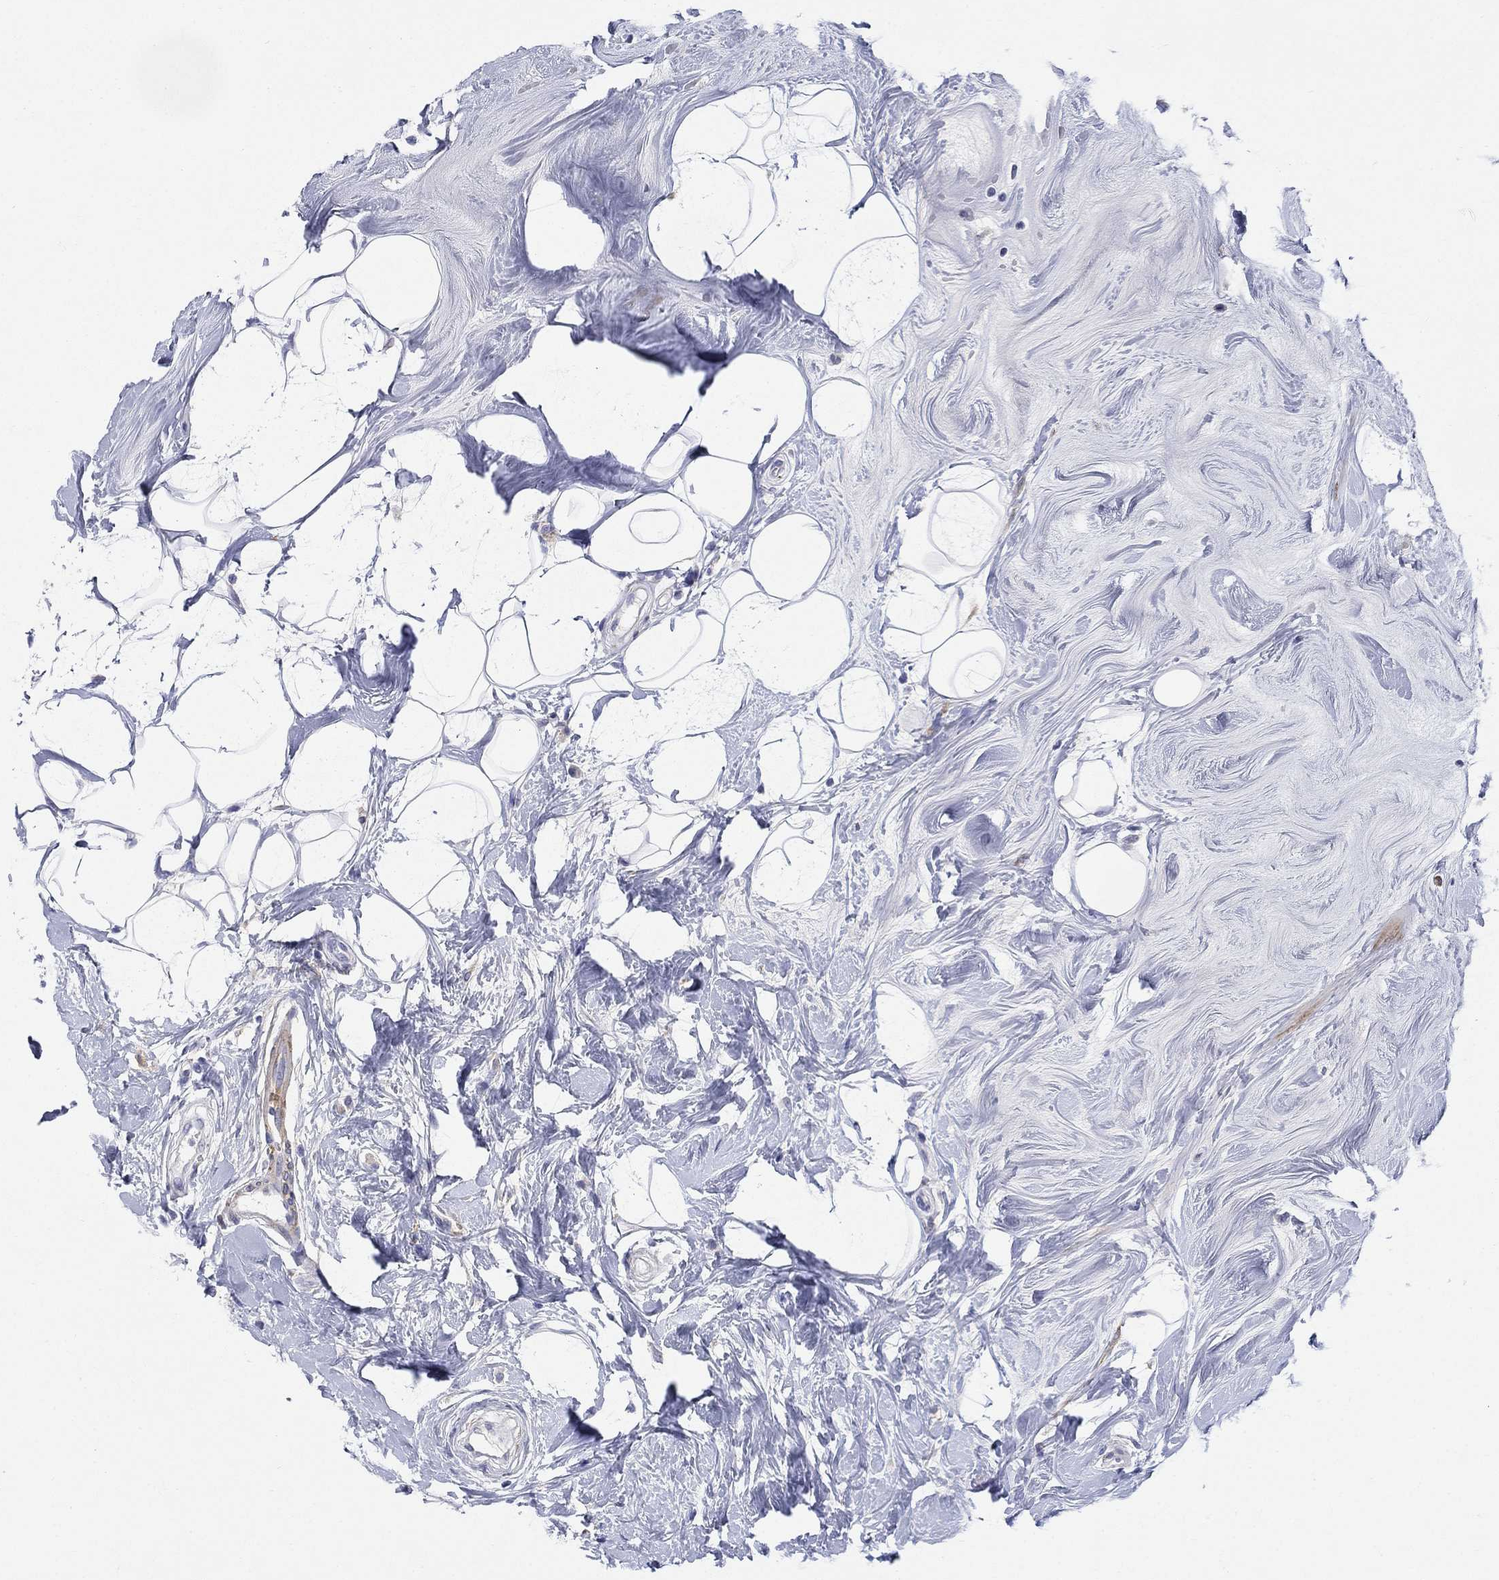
{"staining": {"intensity": "negative", "quantity": "none", "location": "none"}, "tissue": "breast cancer", "cell_type": "Tumor cells", "image_type": "cancer", "snomed": [{"axis": "morphology", "description": "Duct carcinoma"}, {"axis": "topography", "description": "Breast"}], "caption": "DAB (3,3'-diaminobenzidine) immunohistochemical staining of breast cancer (infiltrating ductal carcinoma) displays no significant staining in tumor cells.", "gene": "PTPRZ1", "patient": {"sex": "female", "age": 27}}